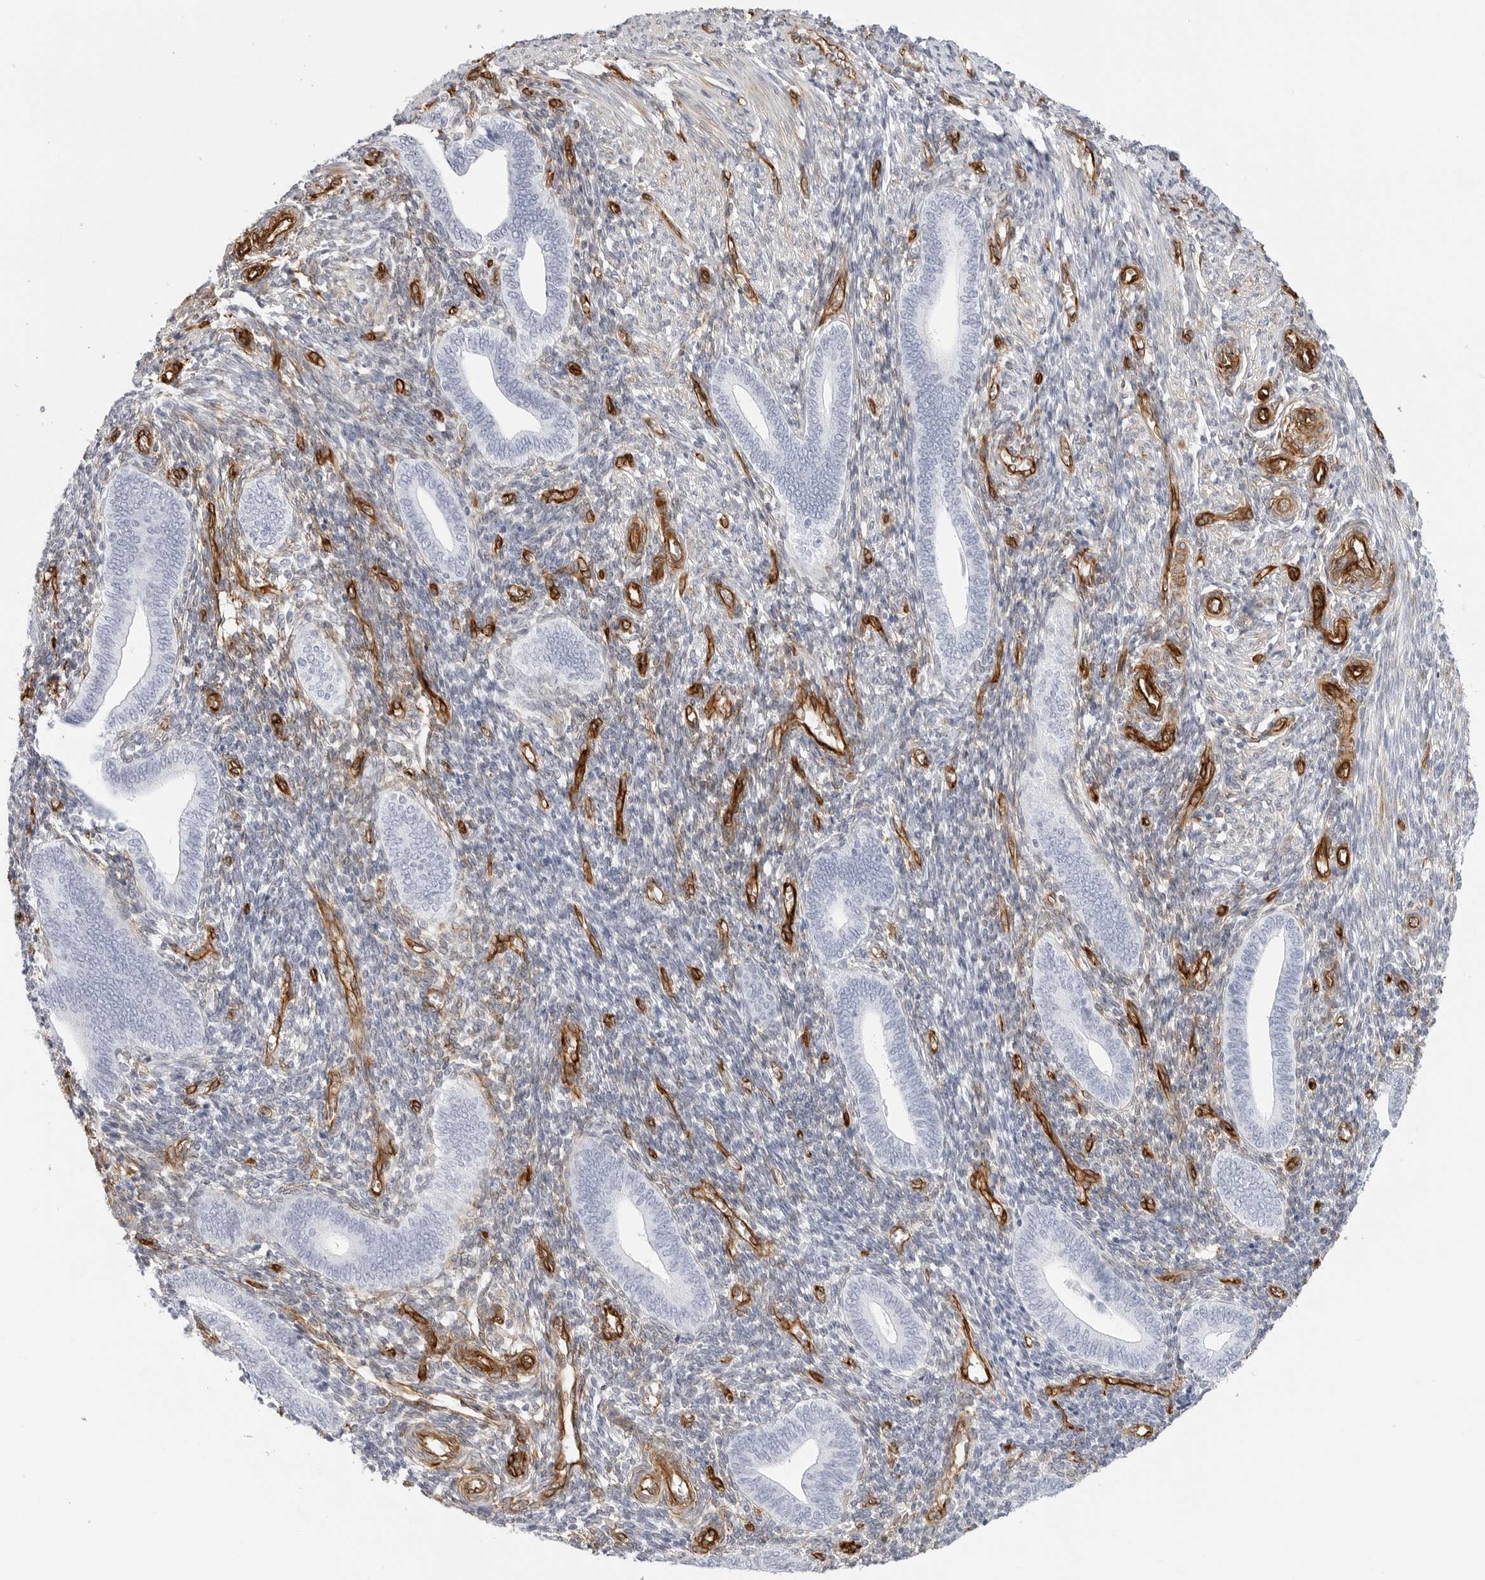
{"staining": {"intensity": "moderate", "quantity": "25%-75%", "location": "cytoplasmic/membranous"}, "tissue": "endometrium", "cell_type": "Cells in endometrial stroma", "image_type": "normal", "snomed": [{"axis": "morphology", "description": "Normal tissue, NOS"}, {"axis": "topography", "description": "Uterus"}, {"axis": "topography", "description": "Endometrium"}], "caption": "Brown immunohistochemical staining in unremarkable human endometrium displays moderate cytoplasmic/membranous staining in approximately 25%-75% of cells in endometrial stroma.", "gene": "NES", "patient": {"sex": "female", "age": 33}}